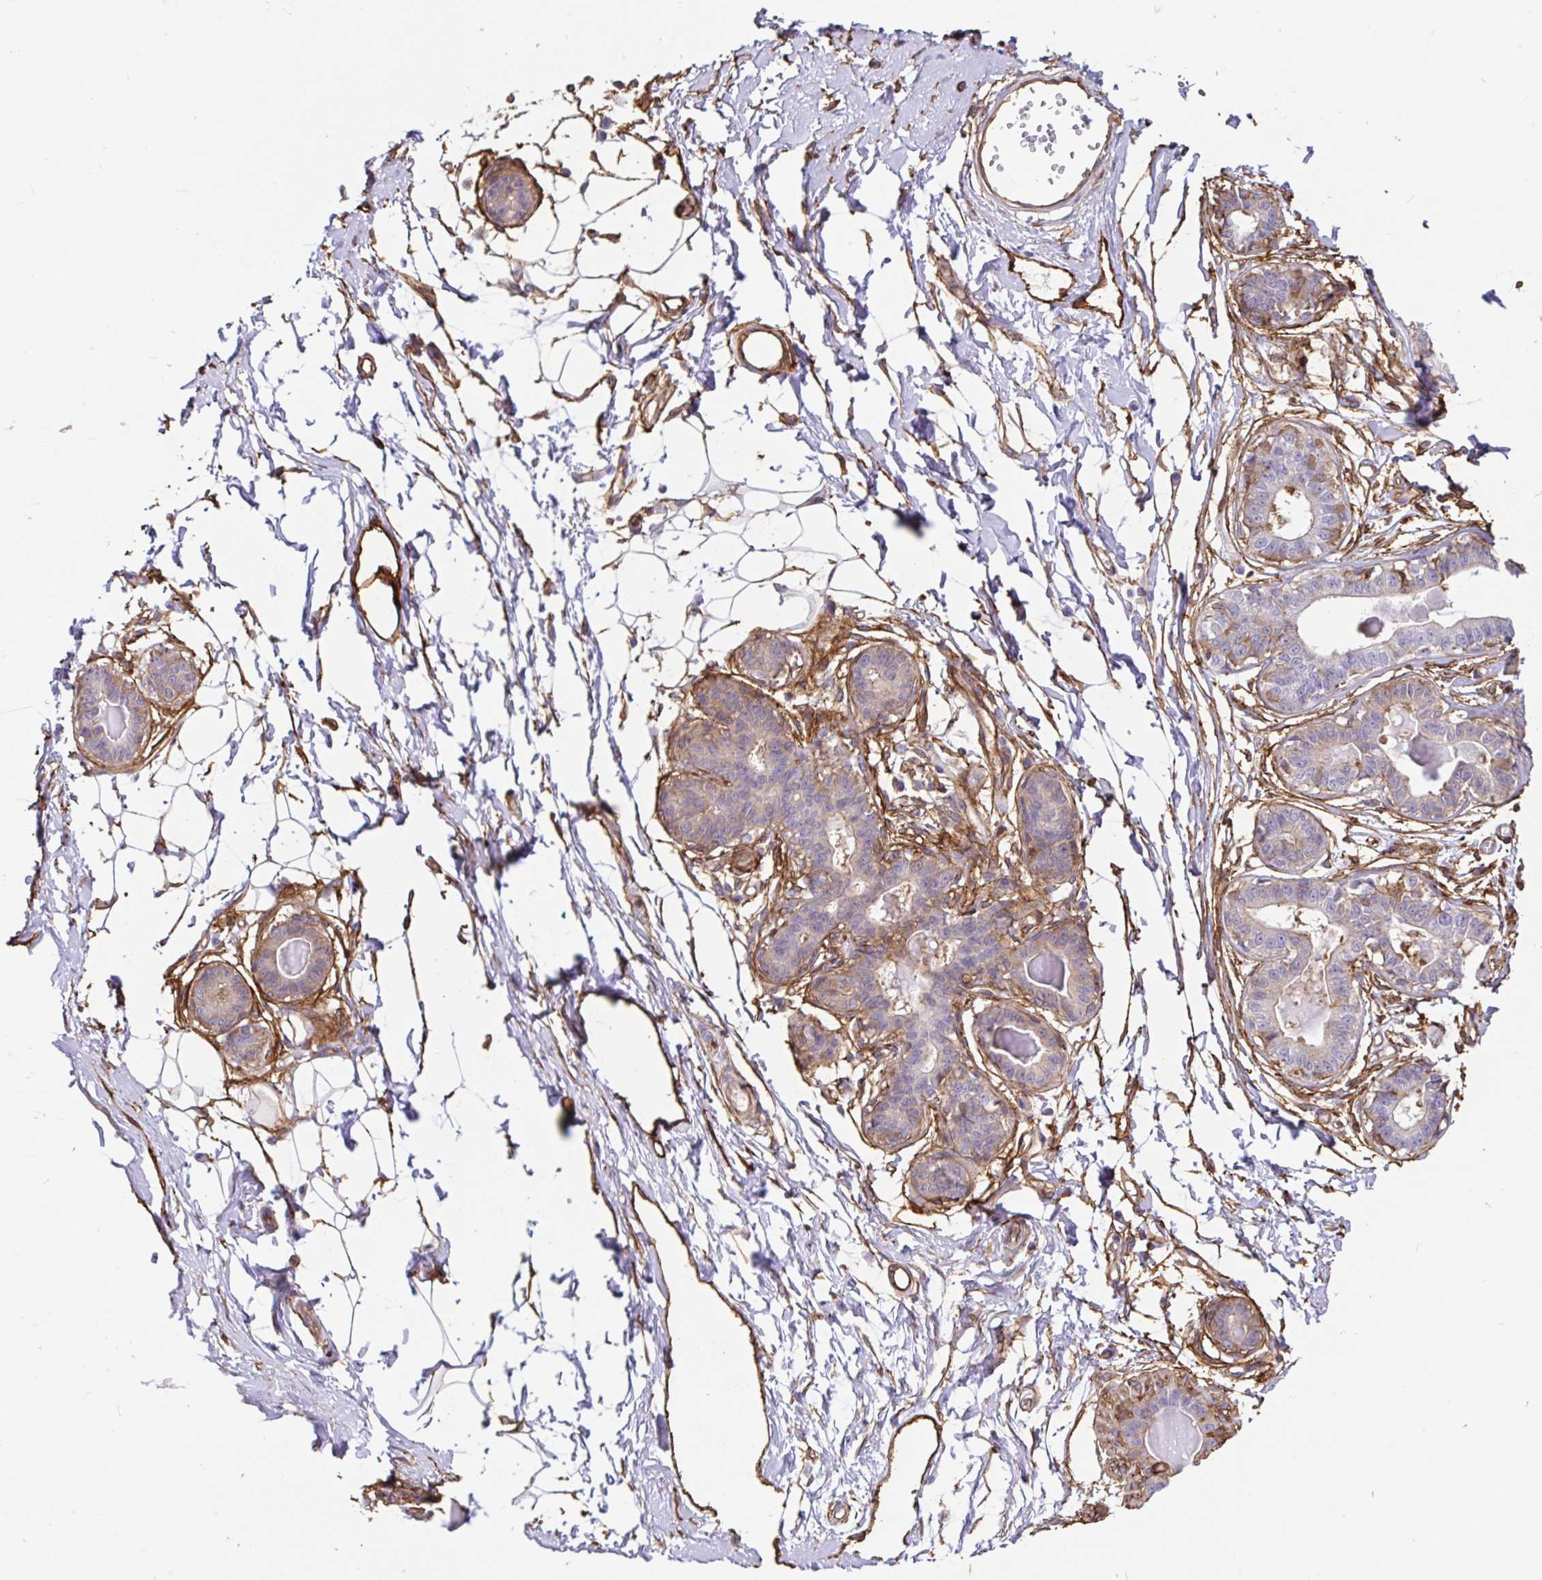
{"staining": {"intensity": "moderate", "quantity": "25%-75%", "location": "cytoplasmic/membranous"}, "tissue": "breast", "cell_type": "Adipocytes", "image_type": "normal", "snomed": [{"axis": "morphology", "description": "Normal tissue, NOS"}, {"axis": "topography", "description": "Breast"}], "caption": "Approximately 25%-75% of adipocytes in normal breast exhibit moderate cytoplasmic/membranous protein positivity as visualized by brown immunohistochemical staining.", "gene": "ANXA2", "patient": {"sex": "female", "age": 45}}